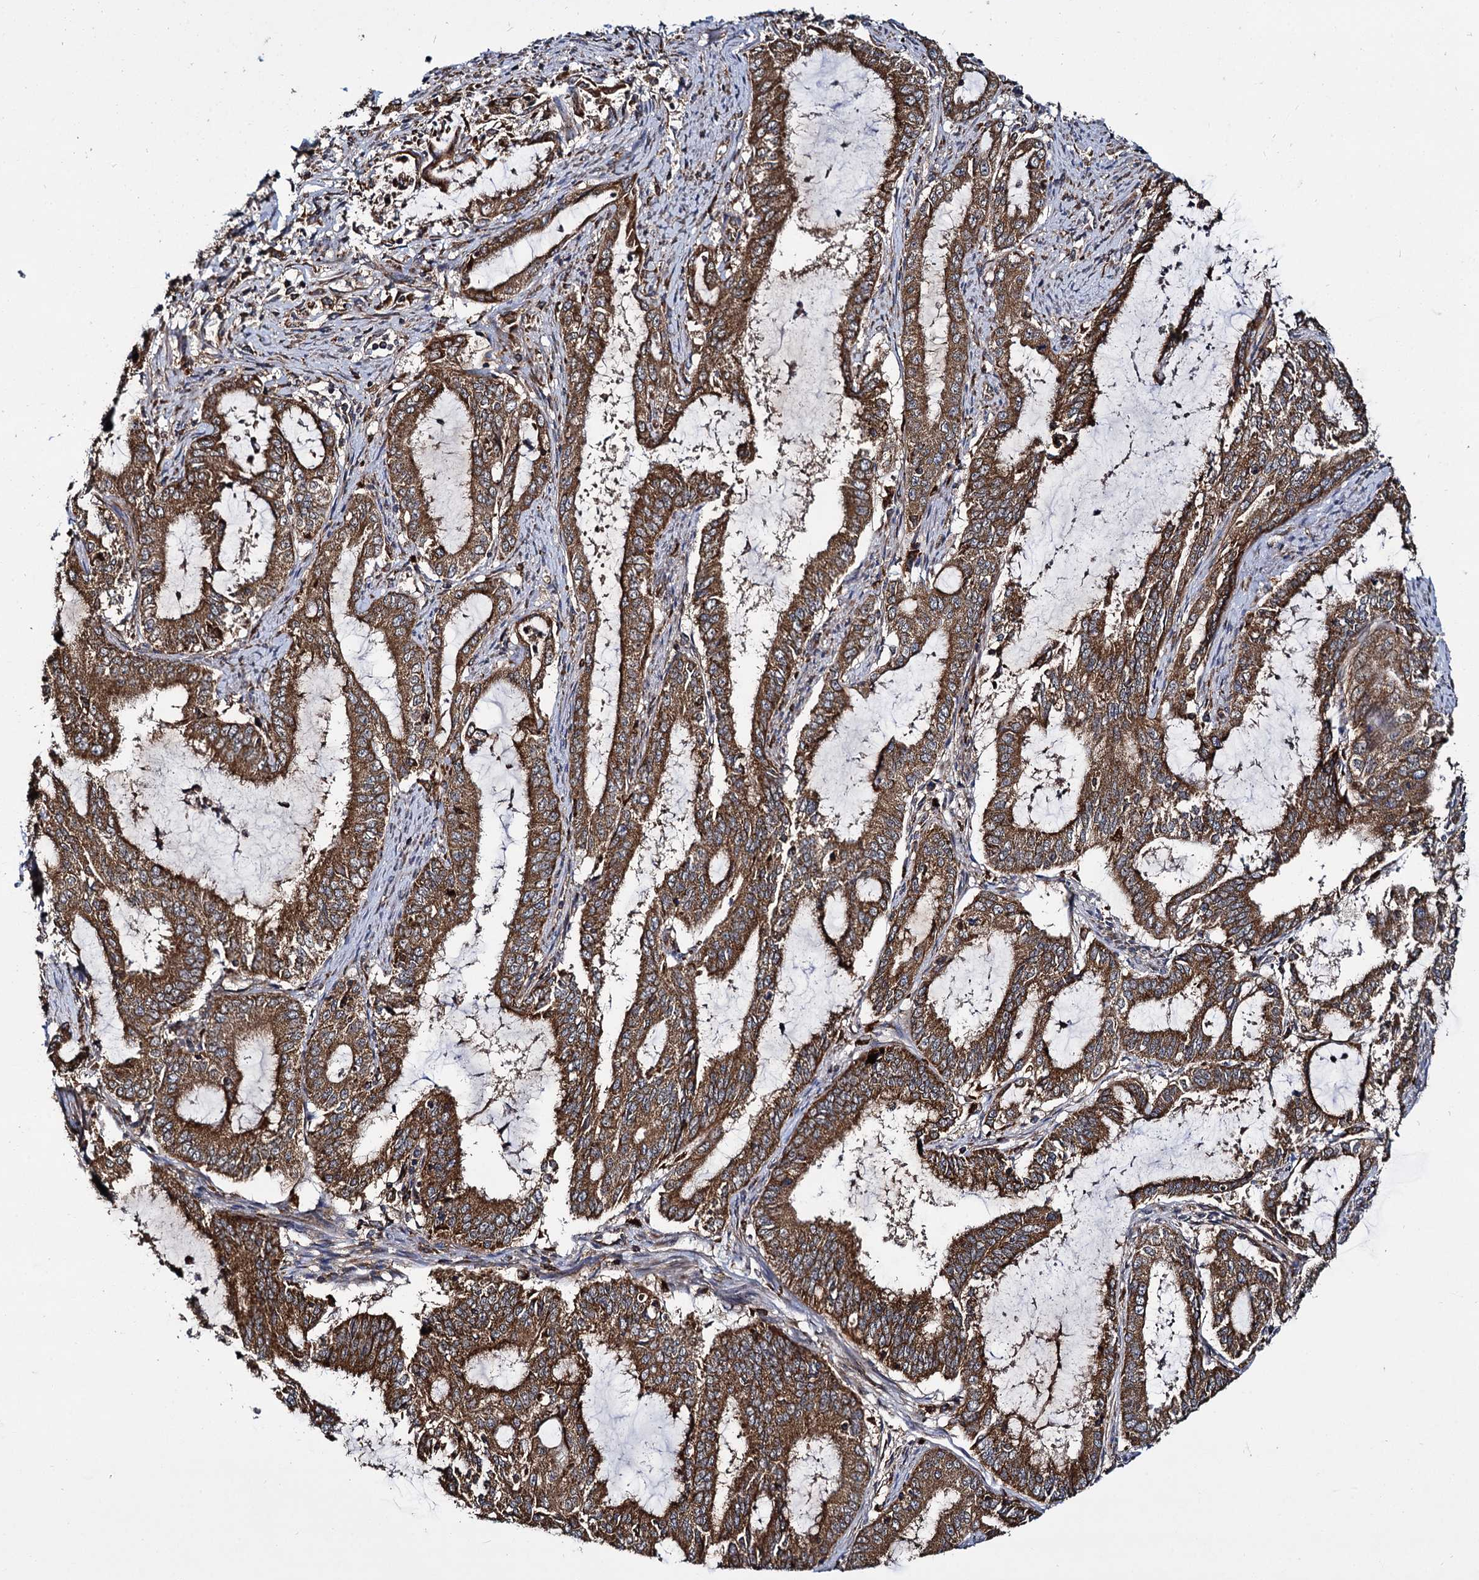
{"staining": {"intensity": "strong", "quantity": ">75%", "location": "cytoplasmic/membranous"}, "tissue": "endometrial cancer", "cell_type": "Tumor cells", "image_type": "cancer", "snomed": [{"axis": "morphology", "description": "Adenocarcinoma, NOS"}, {"axis": "topography", "description": "Endometrium"}], "caption": "Endometrial adenocarcinoma stained with DAB IHC exhibits high levels of strong cytoplasmic/membranous expression in approximately >75% of tumor cells.", "gene": "UFM1", "patient": {"sex": "female", "age": 51}}